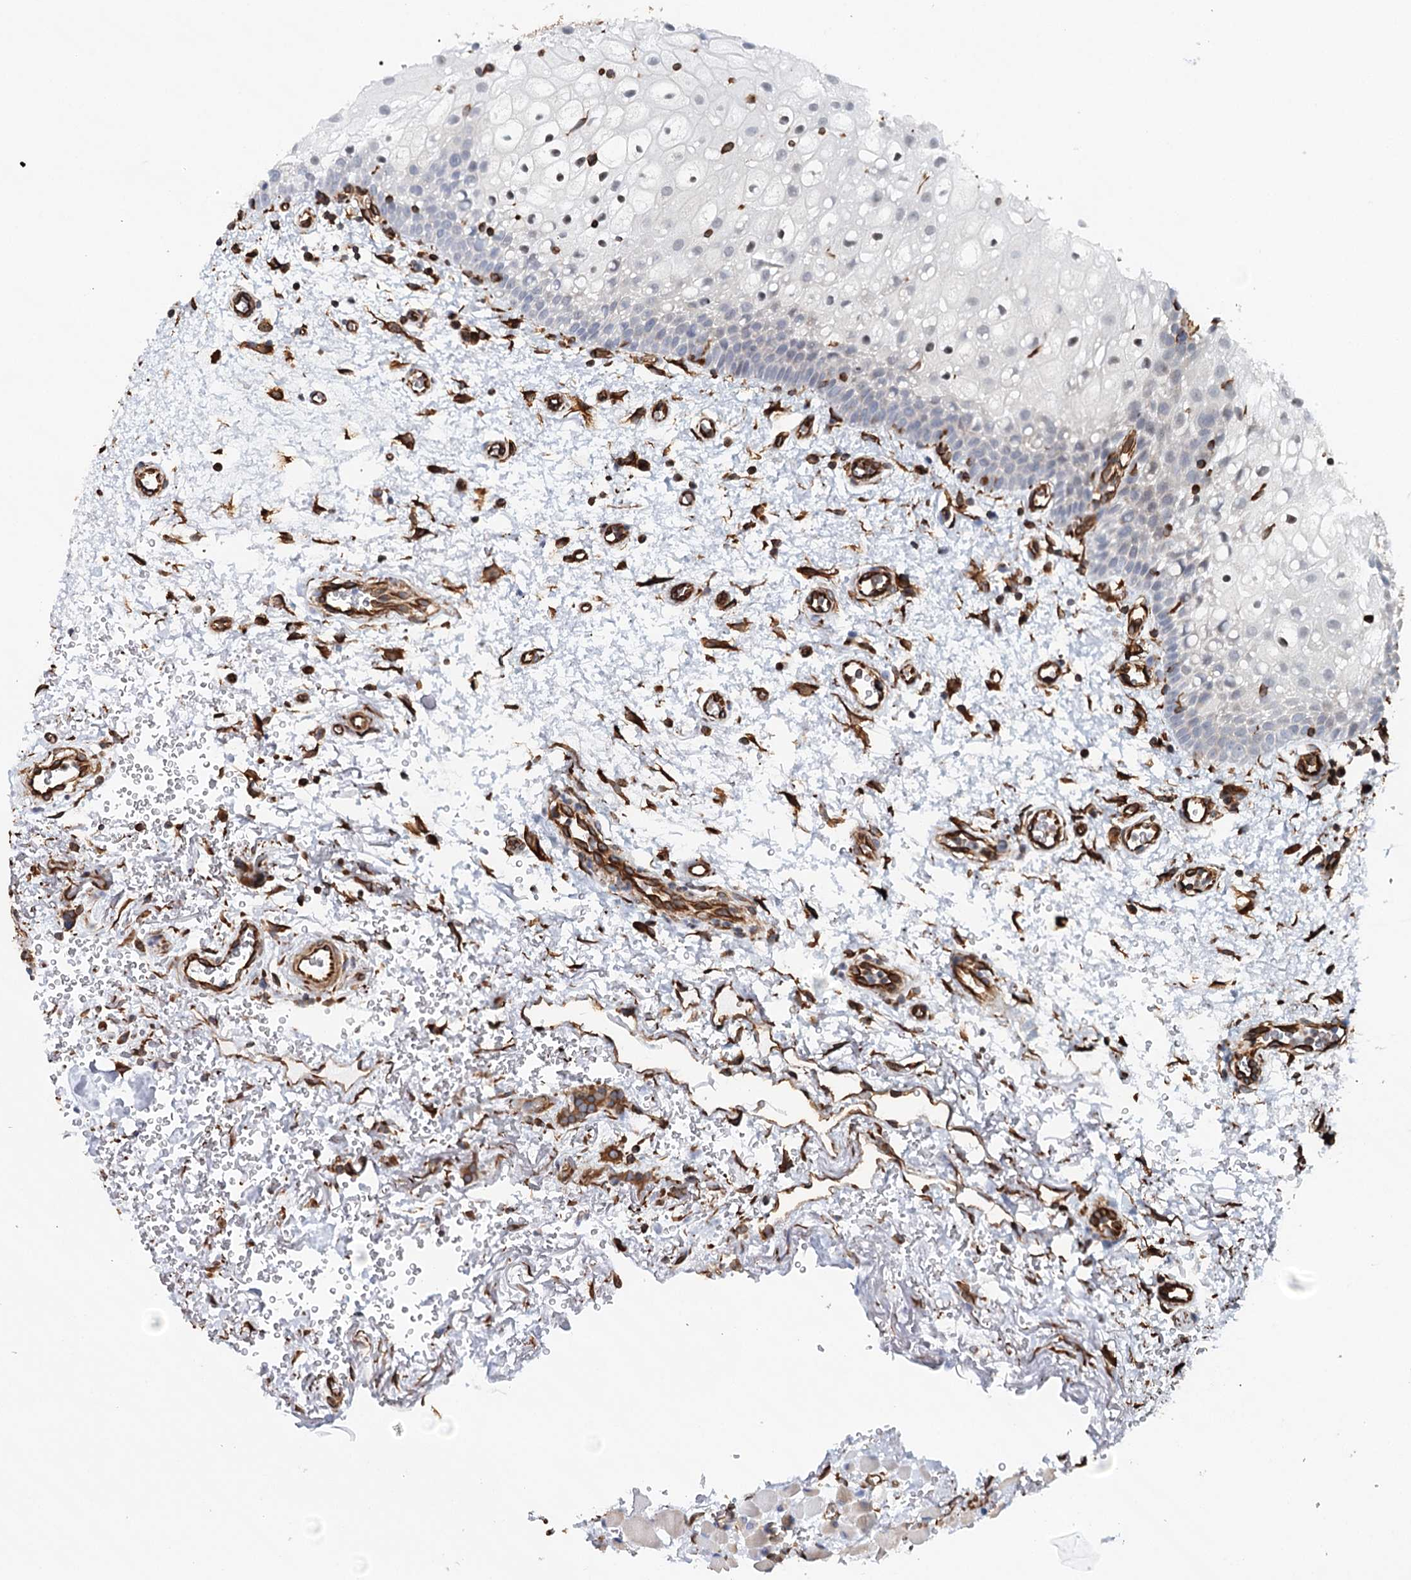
{"staining": {"intensity": "weak", "quantity": "<25%", "location": "nuclear"}, "tissue": "oral mucosa", "cell_type": "Squamous epithelial cells", "image_type": "normal", "snomed": [{"axis": "morphology", "description": "Normal tissue, NOS"}, {"axis": "morphology", "description": "Squamous cell carcinoma, NOS"}, {"axis": "topography", "description": "Oral tissue"}, {"axis": "topography", "description": "Head-Neck"}], "caption": "This is an immunohistochemistry micrograph of normal human oral mucosa. There is no staining in squamous epithelial cells.", "gene": "SYNPO", "patient": {"sex": "male", "age": 68}}